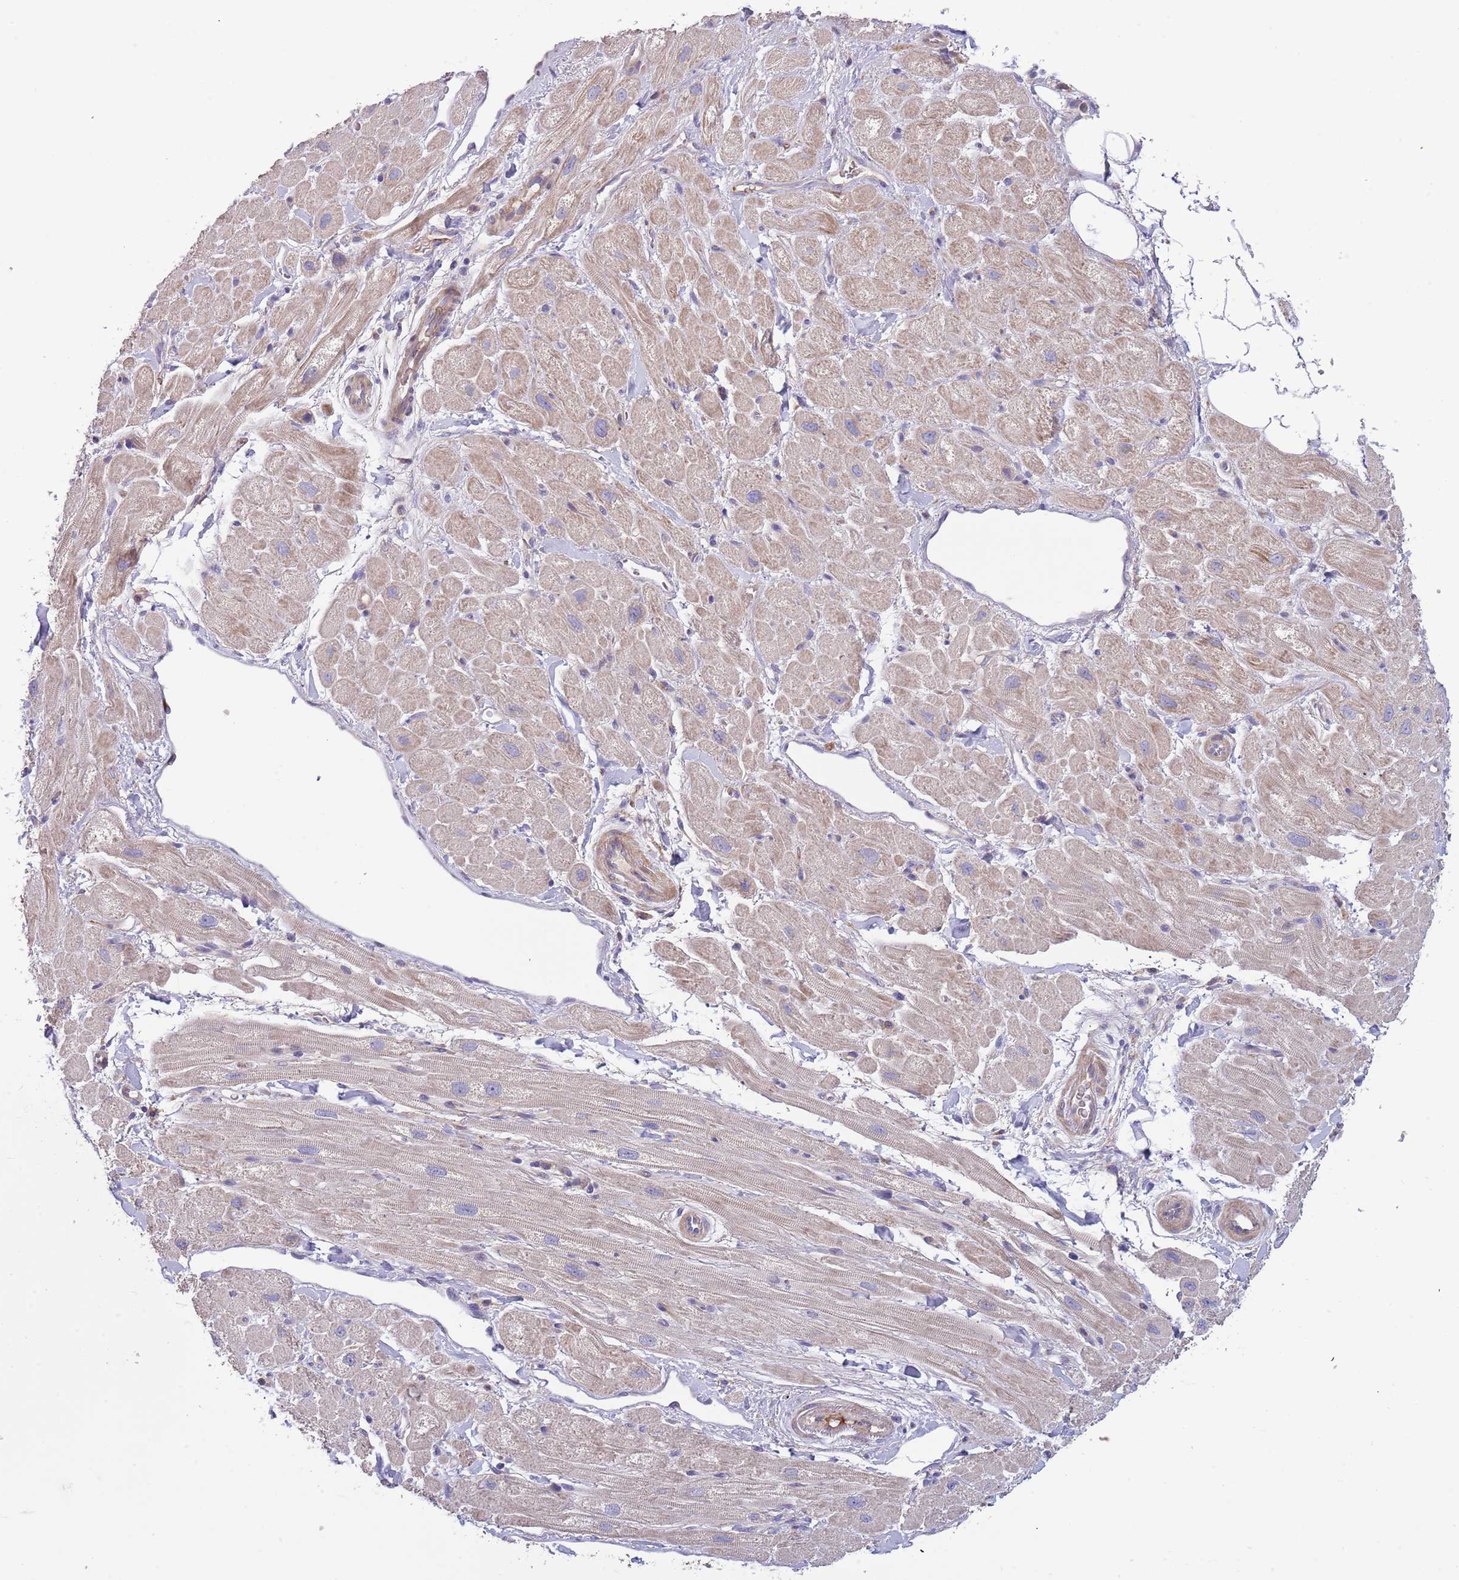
{"staining": {"intensity": "weak", "quantity": "25%-75%", "location": "cytoplasmic/membranous"}, "tissue": "heart muscle", "cell_type": "Cardiomyocytes", "image_type": "normal", "snomed": [{"axis": "morphology", "description": "Normal tissue, NOS"}, {"axis": "topography", "description": "Heart"}], "caption": "The image displays a brown stain indicating the presence of a protein in the cytoplasmic/membranous of cardiomyocytes in heart muscle.", "gene": "SUSD1", "patient": {"sex": "male", "age": 65}}